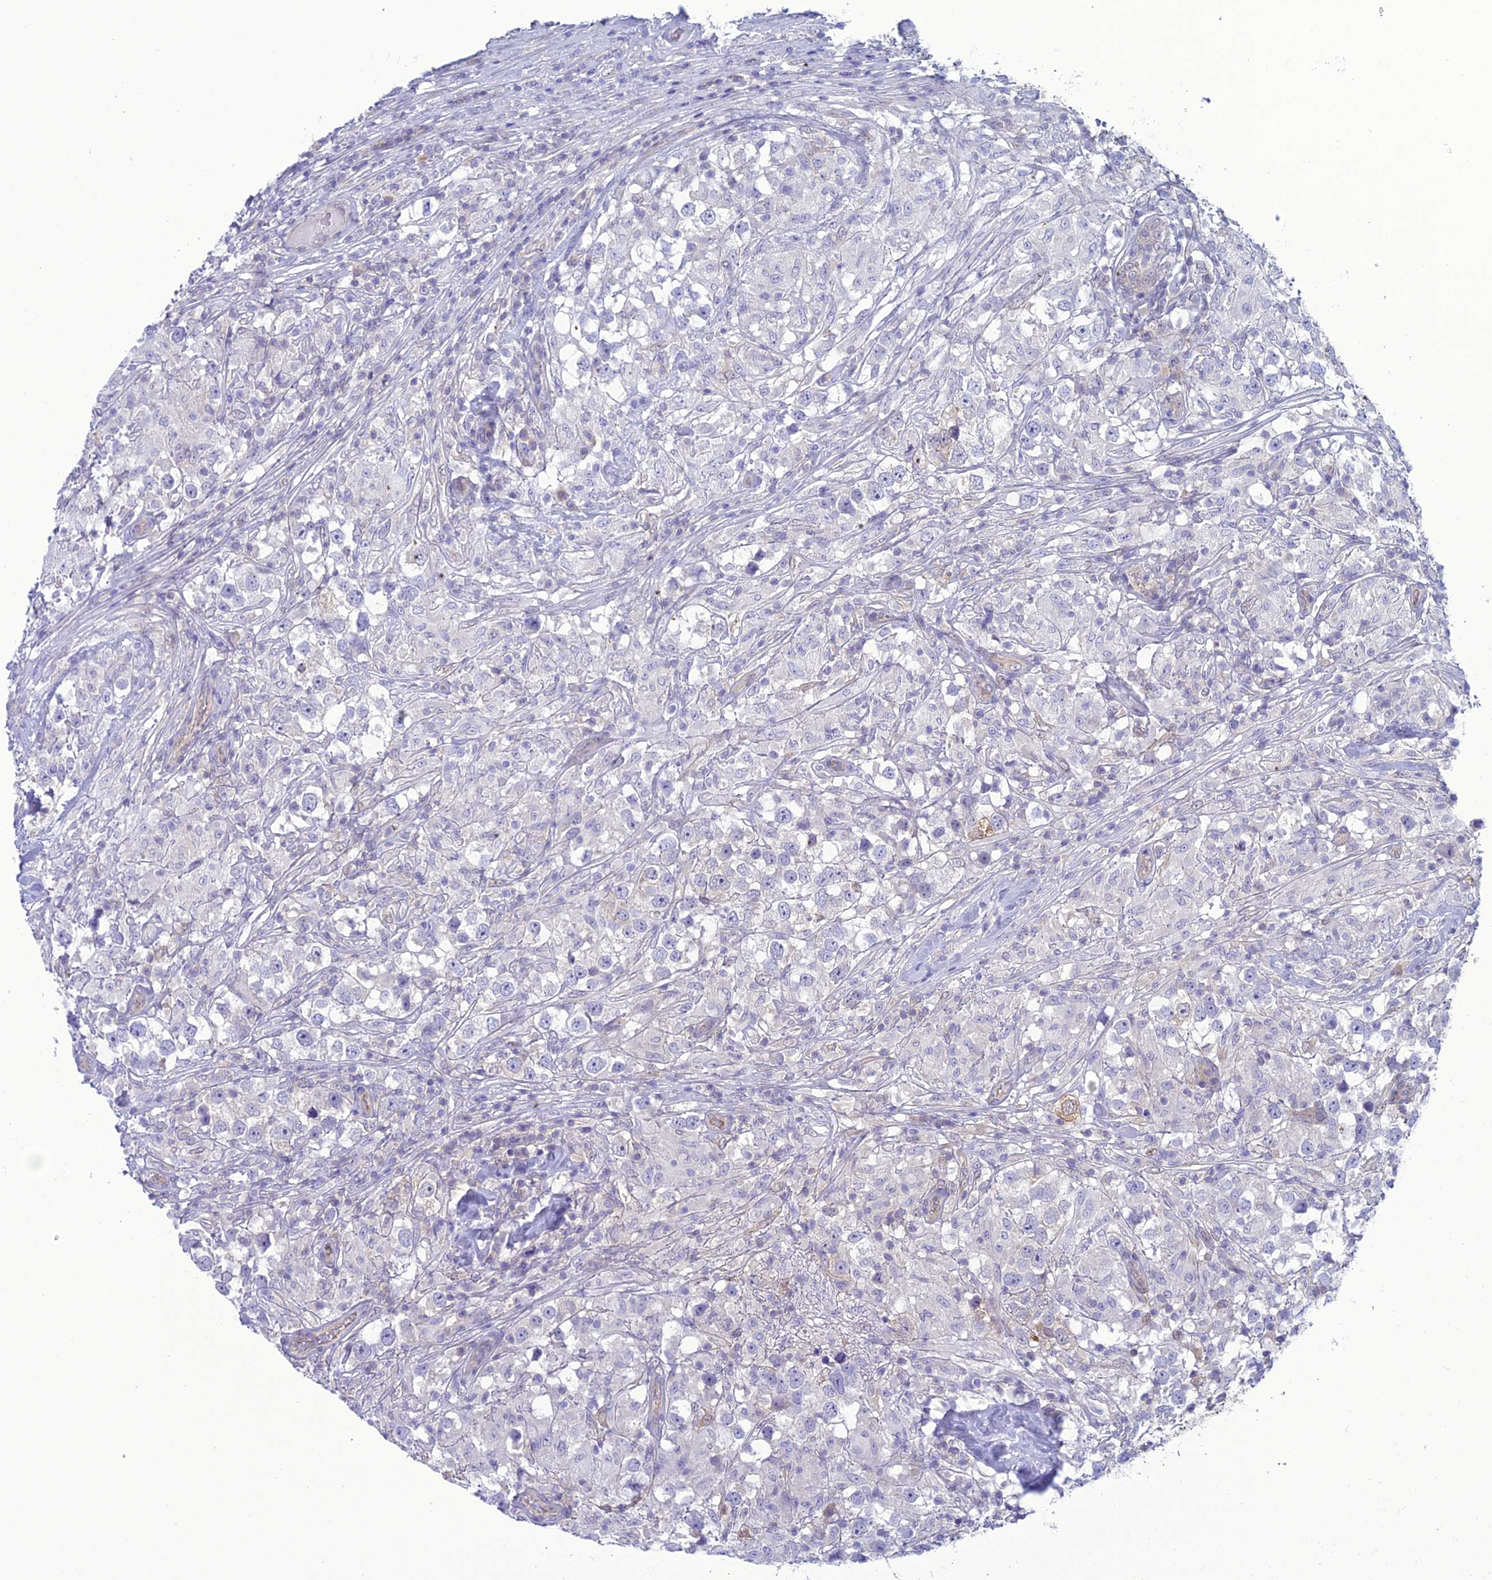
{"staining": {"intensity": "negative", "quantity": "none", "location": "none"}, "tissue": "testis cancer", "cell_type": "Tumor cells", "image_type": "cancer", "snomed": [{"axis": "morphology", "description": "Seminoma, NOS"}, {"axis": "topography", "description": "Testis"}], "caption": "Histopathology image shows no significant protein expression in tumor cells of seminoma (testis).", "gene": "GNPNAT1", "patient": {"sex": "male", "age": 46}}